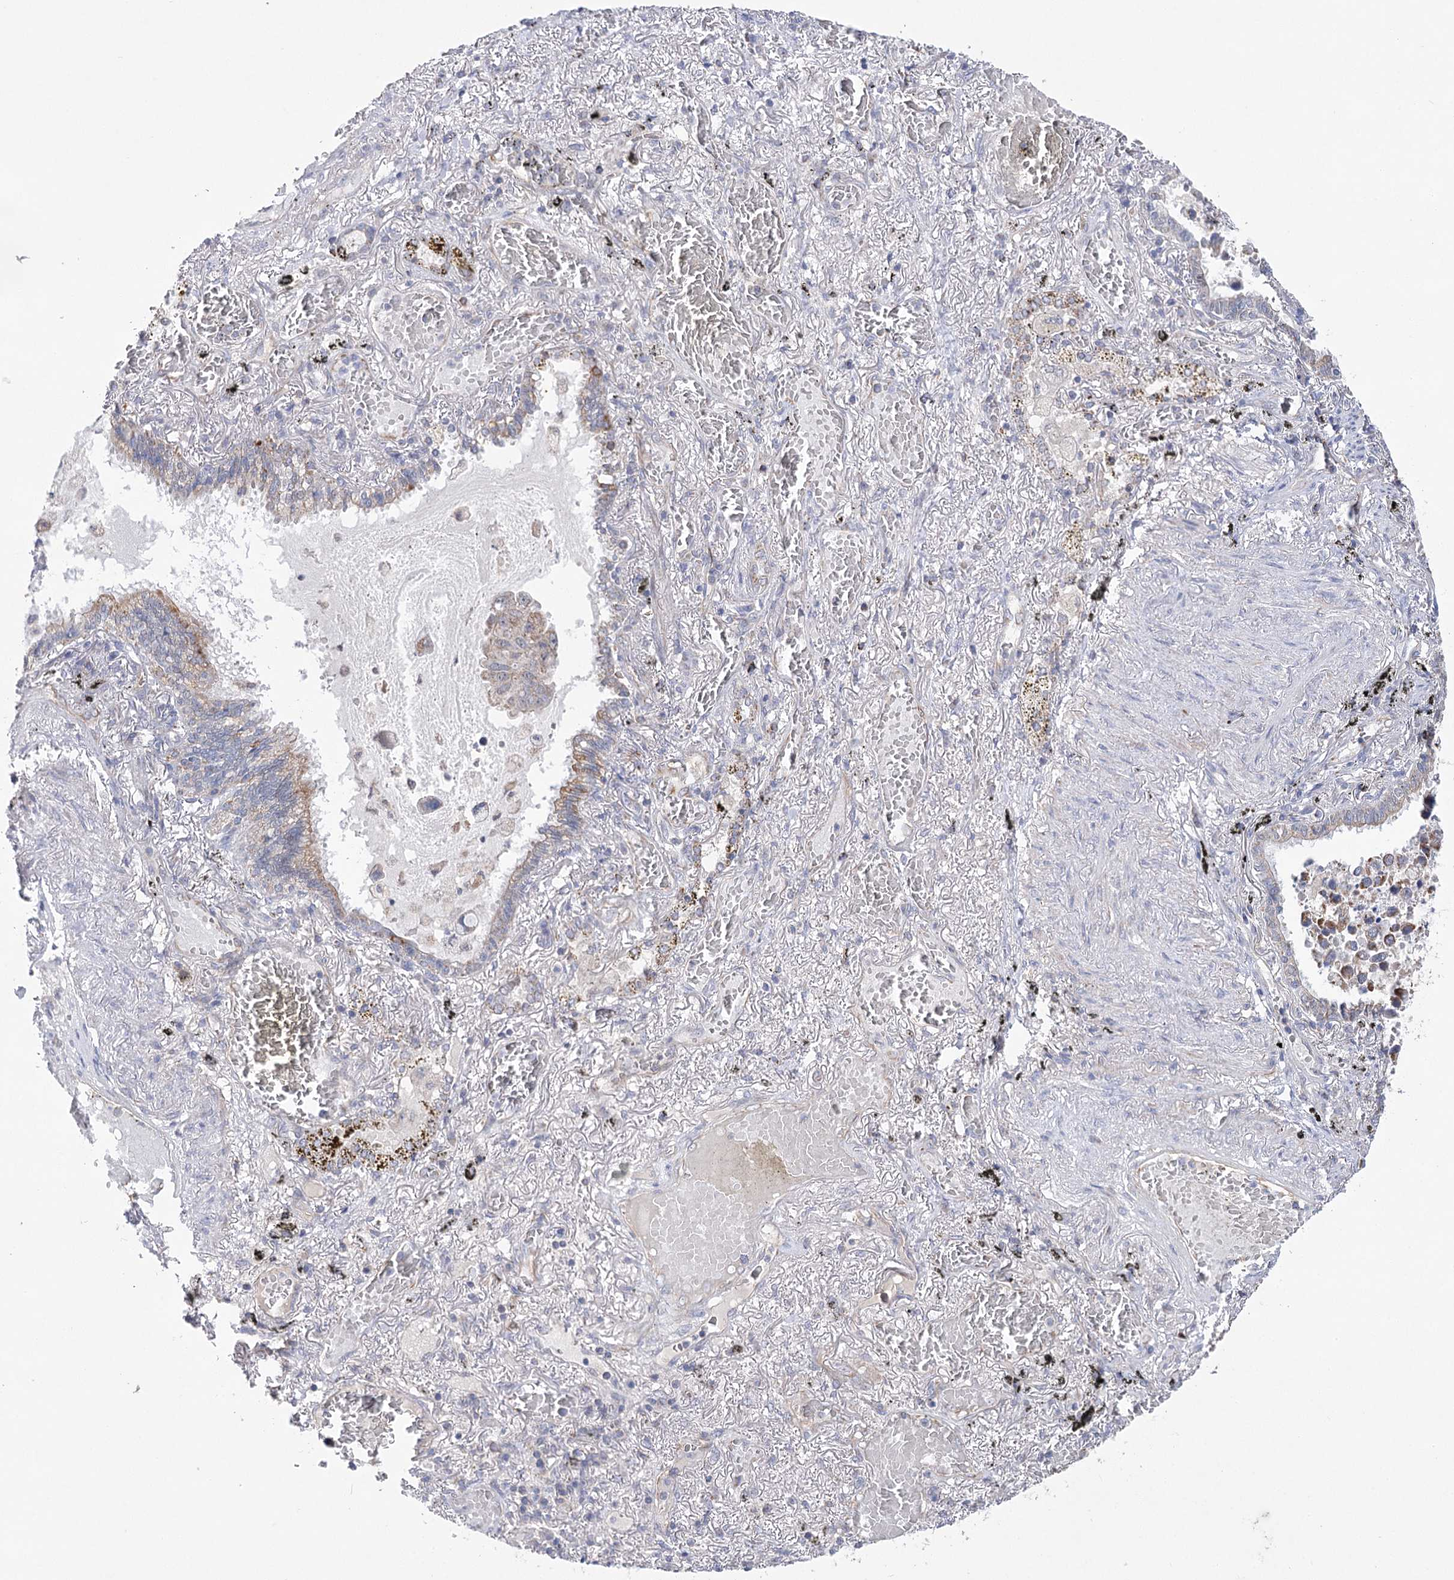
{"staining": {"intensity": "weak", "quantity": "<25%", "location": "cytoplasmic/membranous"}, "tissue": "lung cancer", "cell_type": "Tumor cells", "image_type": "cancer", "snomed": [{"axis": "morphology", "description": "Adenocarcinoma, NOS"}, {"axis": "topography", "description": "Lung"}], "caption": "A high-resolution histopathology image shows immunohistochemistry (IHC) staining of adenocarcinoma (lung), which shows no significant staining in tumor cells. (DAB immunohistochemistry (IHC) visualized using brightfield microscopy, high magnification).", "gene": "ECHDC3", "patient": {"sex": "male", "age": 64}}